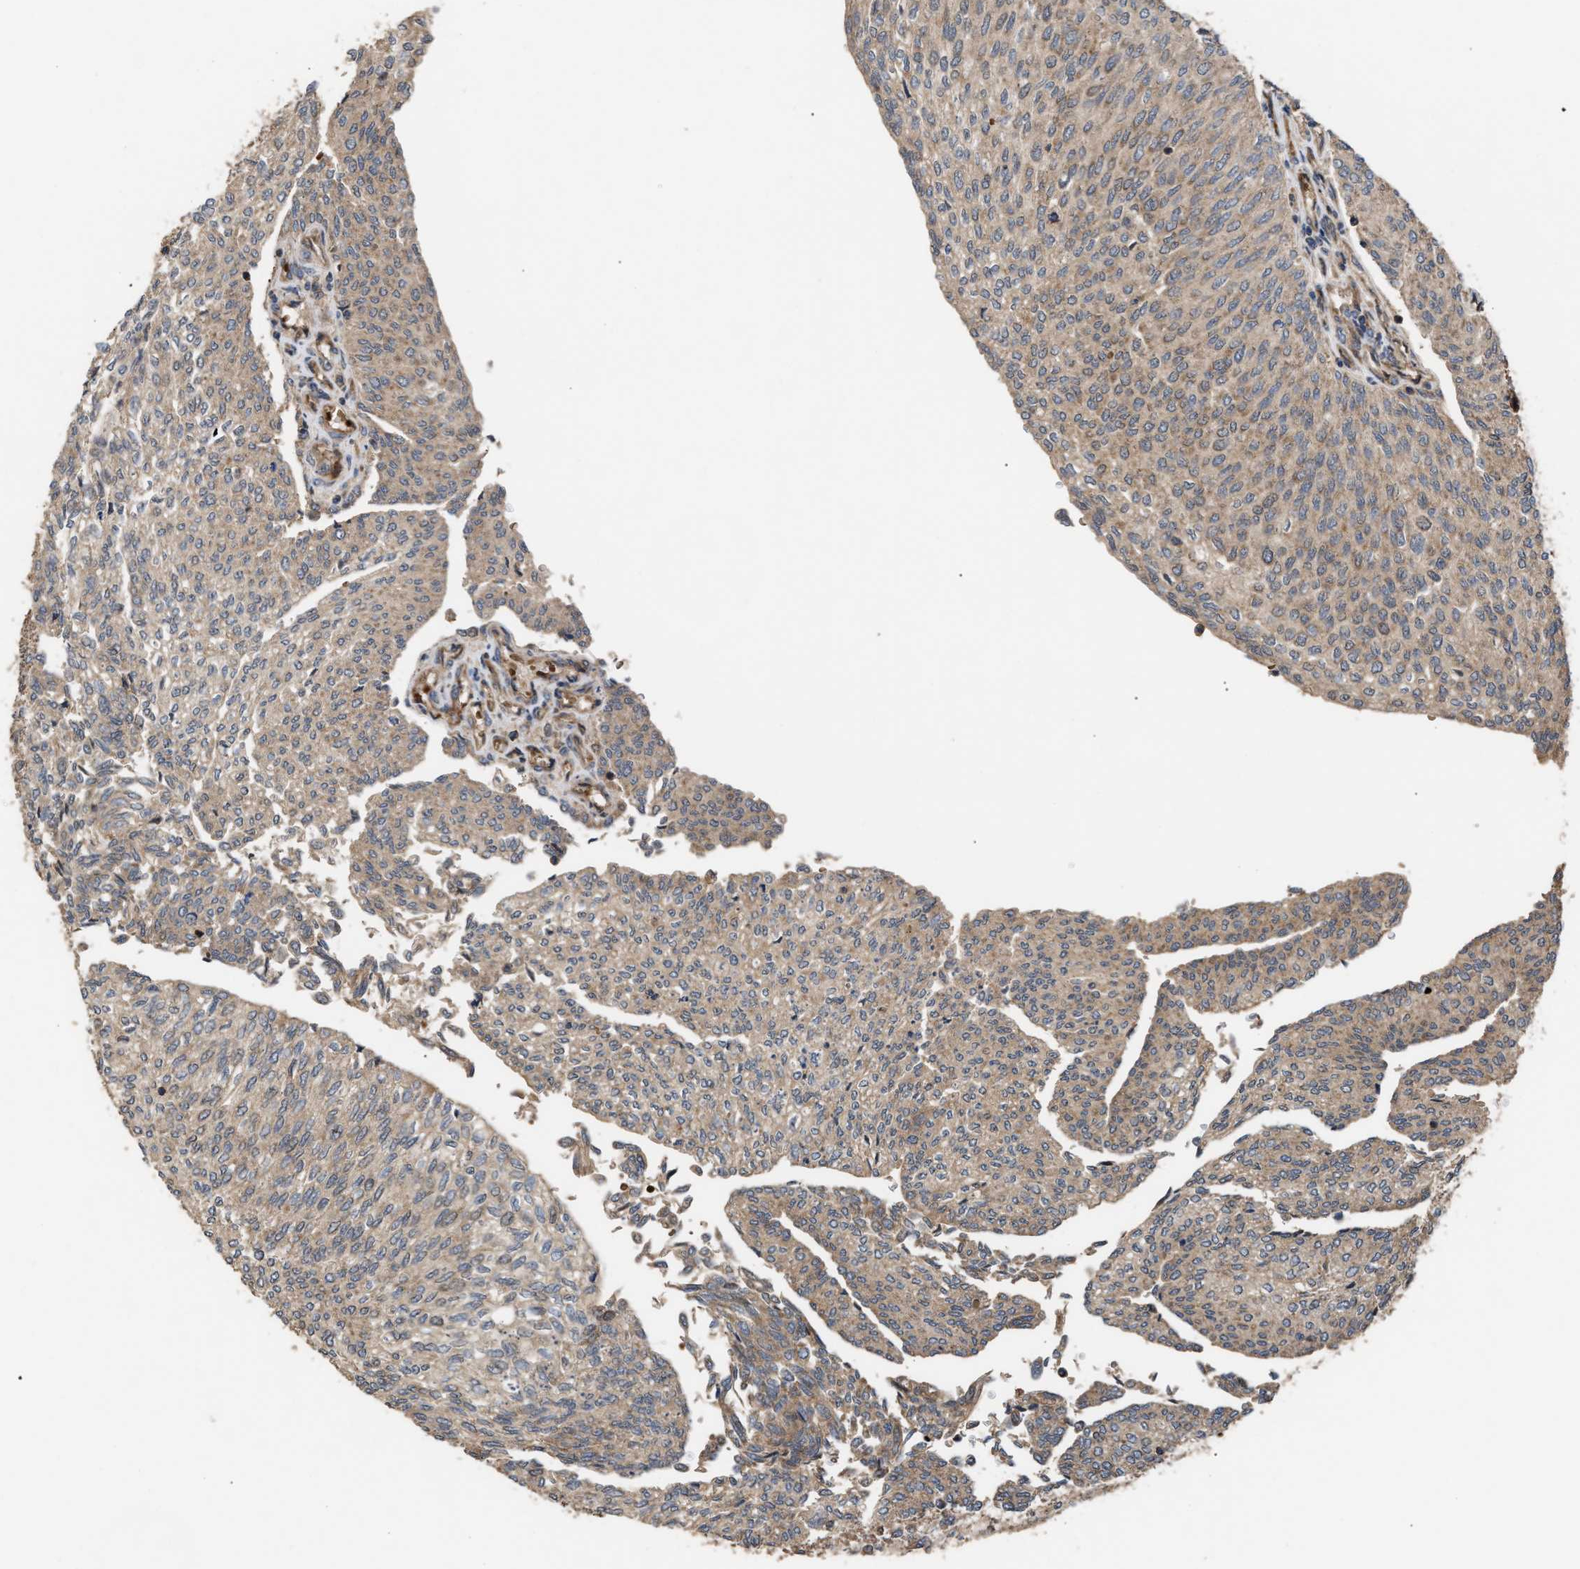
{"staining": {"intensity": "moderate", "quantity": ">75%", "location": "cytoplasmic/membranous"}, "tissue": "urothelial cancer", "cell_type": "Tumor cells", "image_type": "cancer", "snomed": [{"axis": "morphology", "description": "Urothelial carcinoma, Low grade"}, {"axis": "topography", "description": "Urinary bladder"}], "caption": "Moderate cytoplasmic/membranous protein expression is seen in about >75% of tumor cells in low-grade urothelial carcinoma.", "gene": "STAU1", "patient": {"sex": "female", "age": 79}}